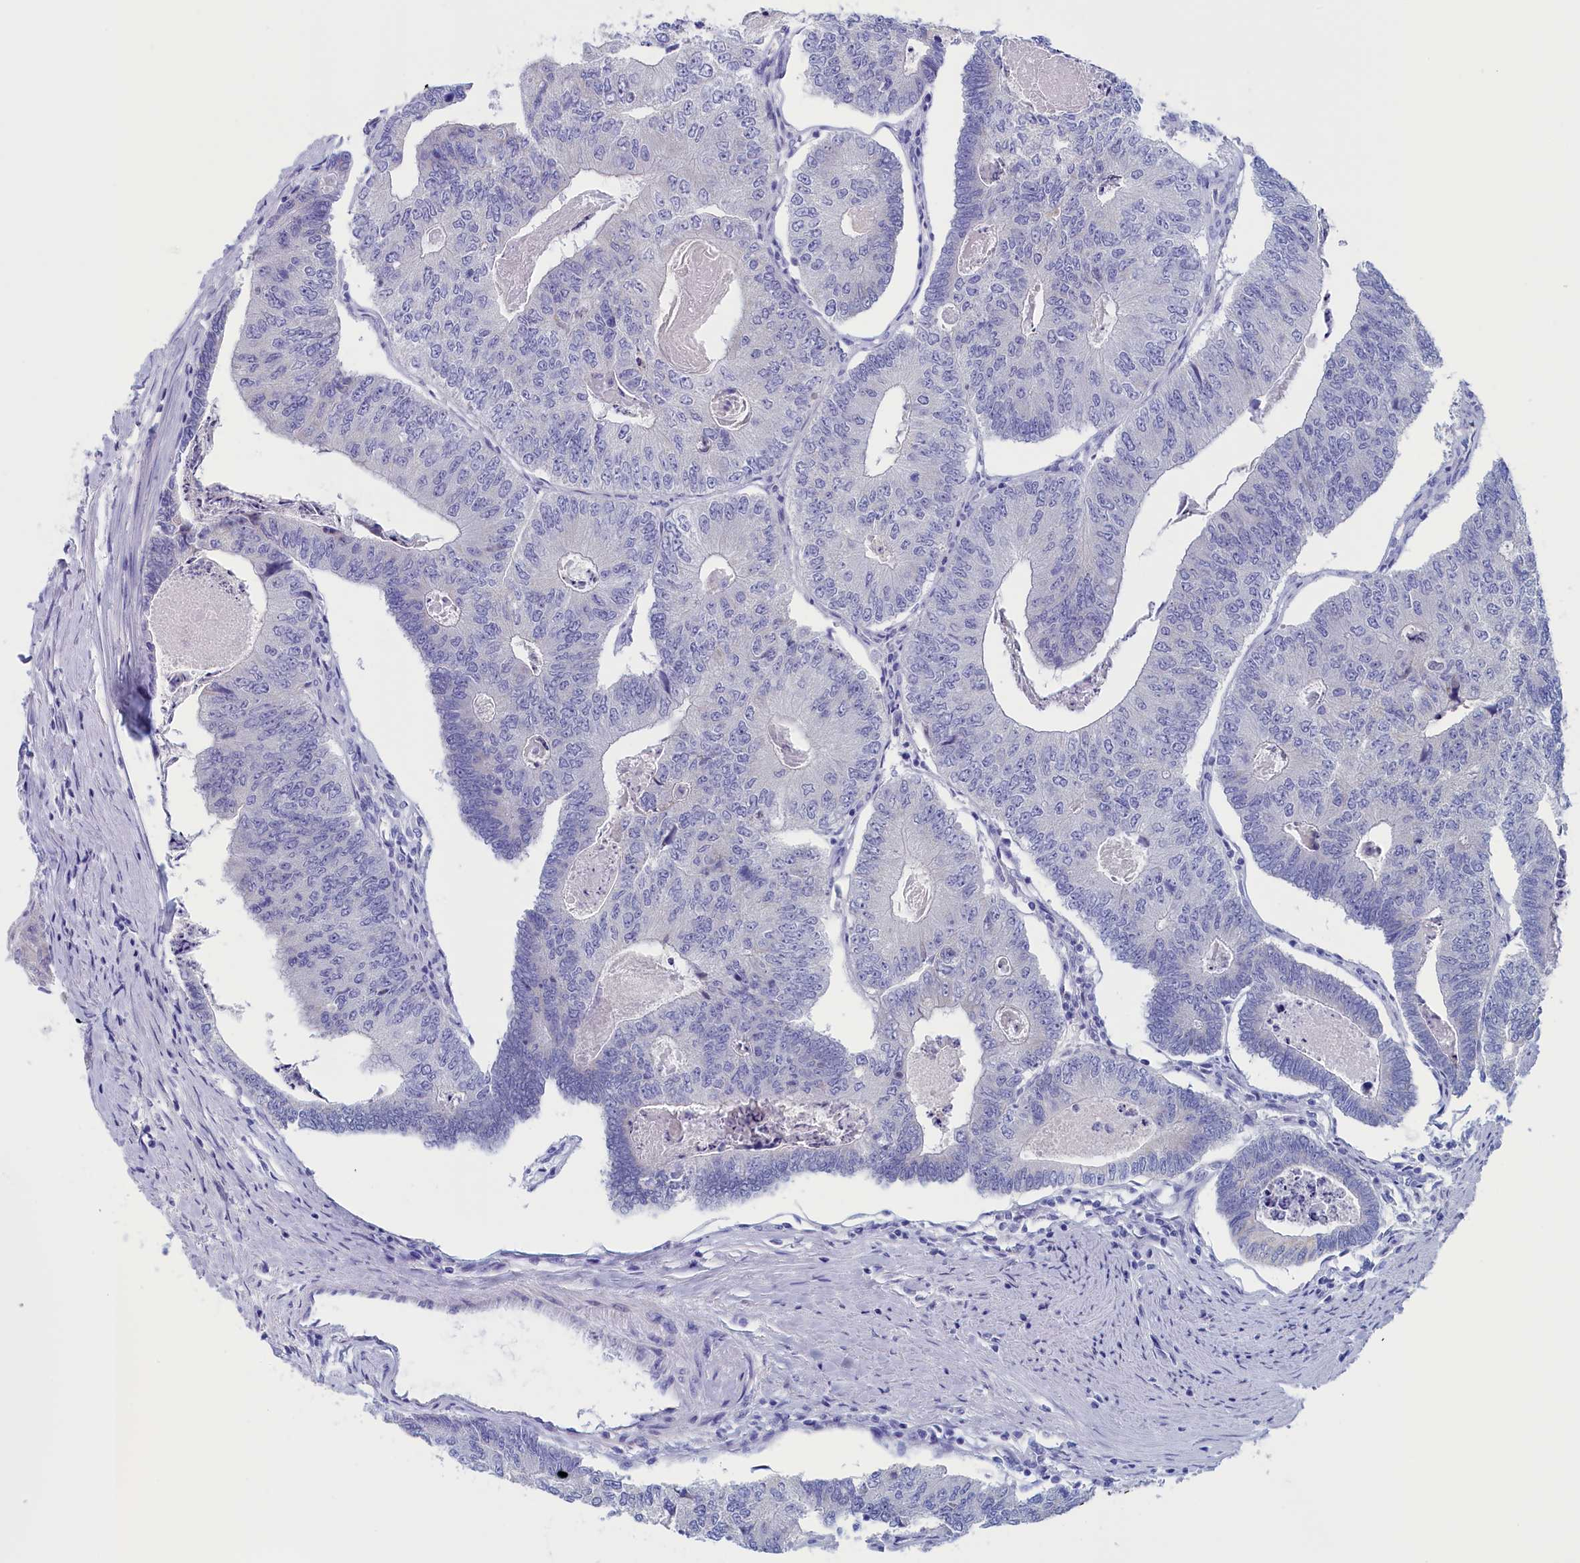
{"staining": {"intensity": "negative", "quantity": "none", "location": "none"}, "tissue": "colorectal cancer", "cell_type": "Tumor cells", "image_type": "cancer", "snomed": [{"axis": "morphology", "description": "Adenocarcinoma, NOS"}, {"axis": "topography", "description": "Colon"}], "caption": "Immunohistochemistry (IHC) micrograph of neoplastic tissue: human colorectal cancer (adenocarcinoma) stained with DAB exhibits no significant protein positivity in tumor cells.", "gene": "ANKRD2", "patient": {"sex": "female", "age": 67}}